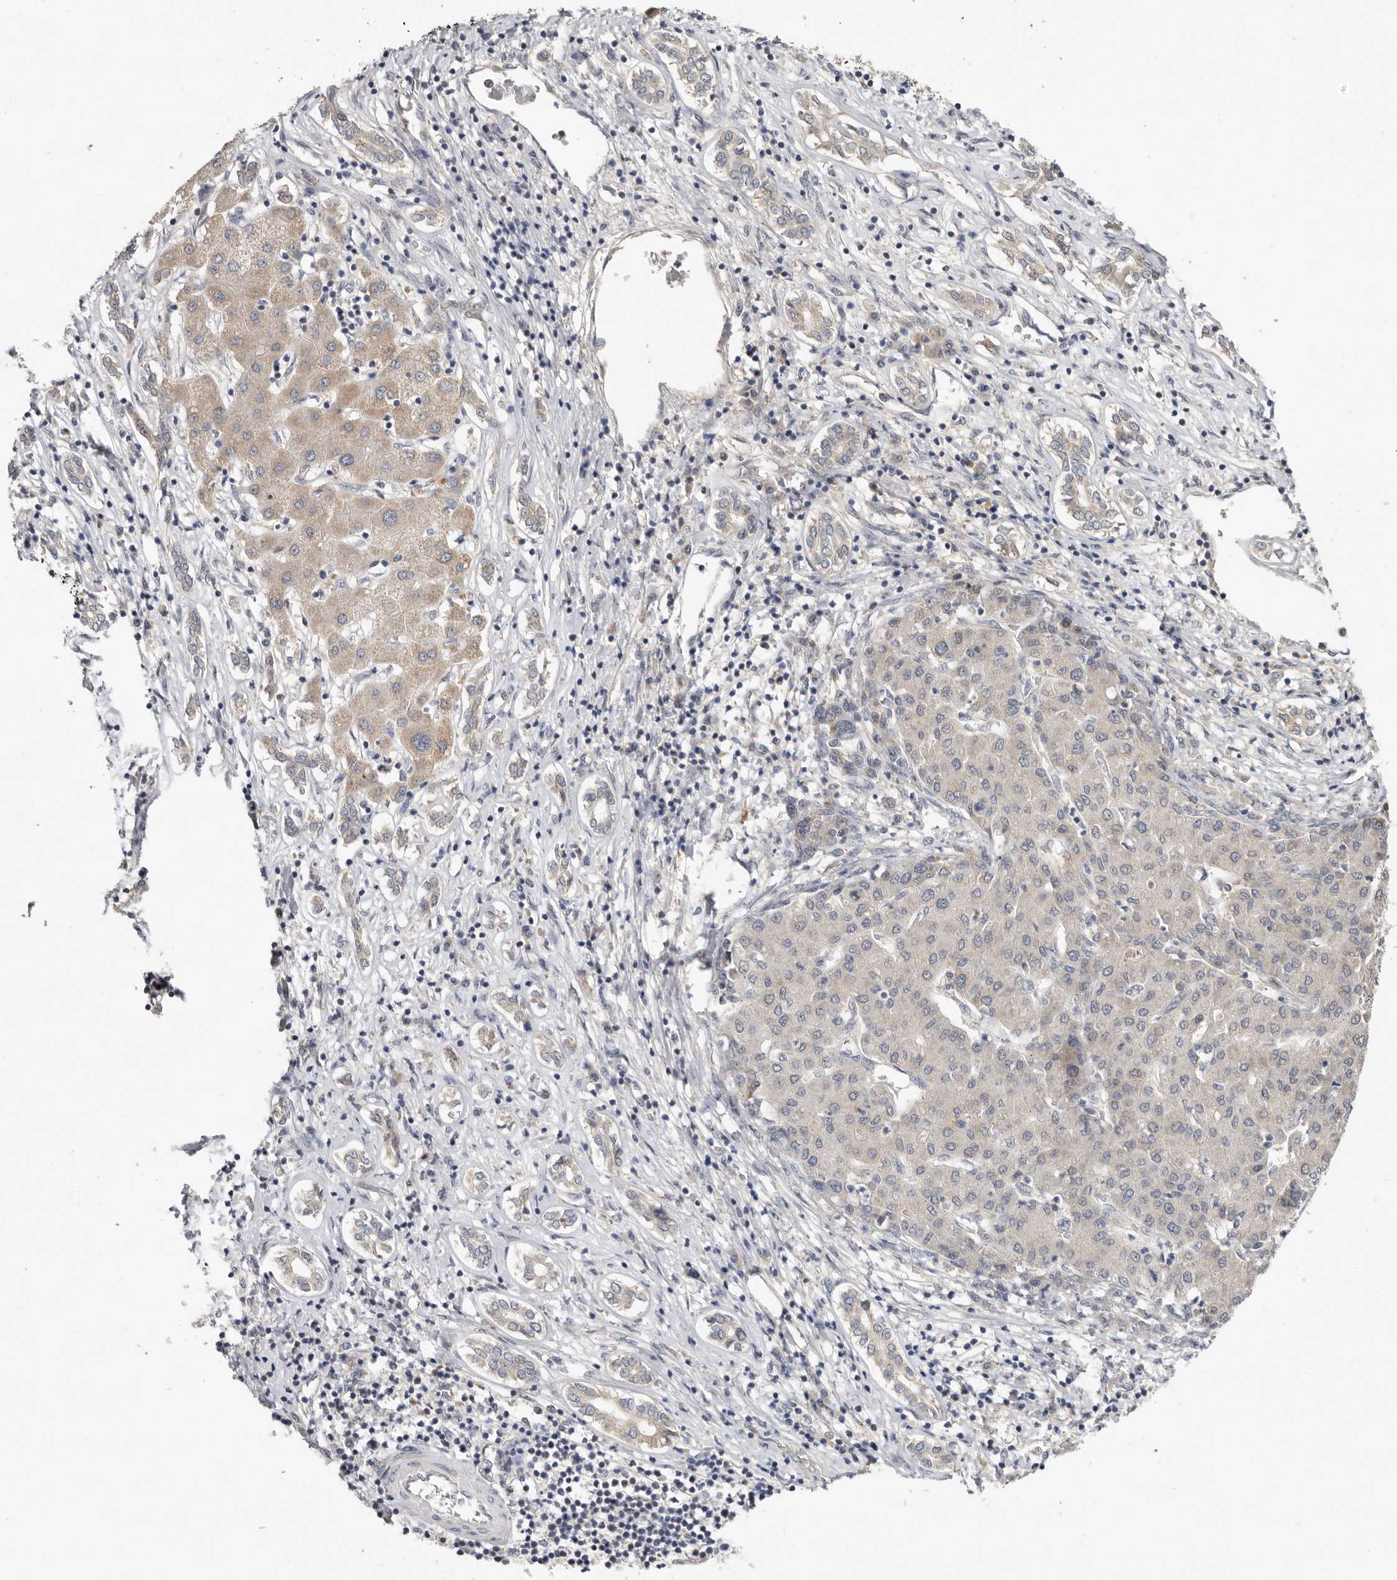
{"staining": {"intensity": "weak", "quantity": "25%-75%", "location": "cytoplasmic/membranous"}, "tissue": "liver cancer", "cell_type": "Tumor cells", "image_type": "cancer", "snomed": [{"axis": "morphology", "description": "Carcinoma, Hepatocellular, NOS"}, {"axis": "topography", "description": "Liver"}], "caption": "Weak cytoplasmic/membranous expression is appreciated in about 25%-75% of tumor cells in liver cancer.", "gene": "BRCA2", "patient": {"sex": "male", "age": 65}}